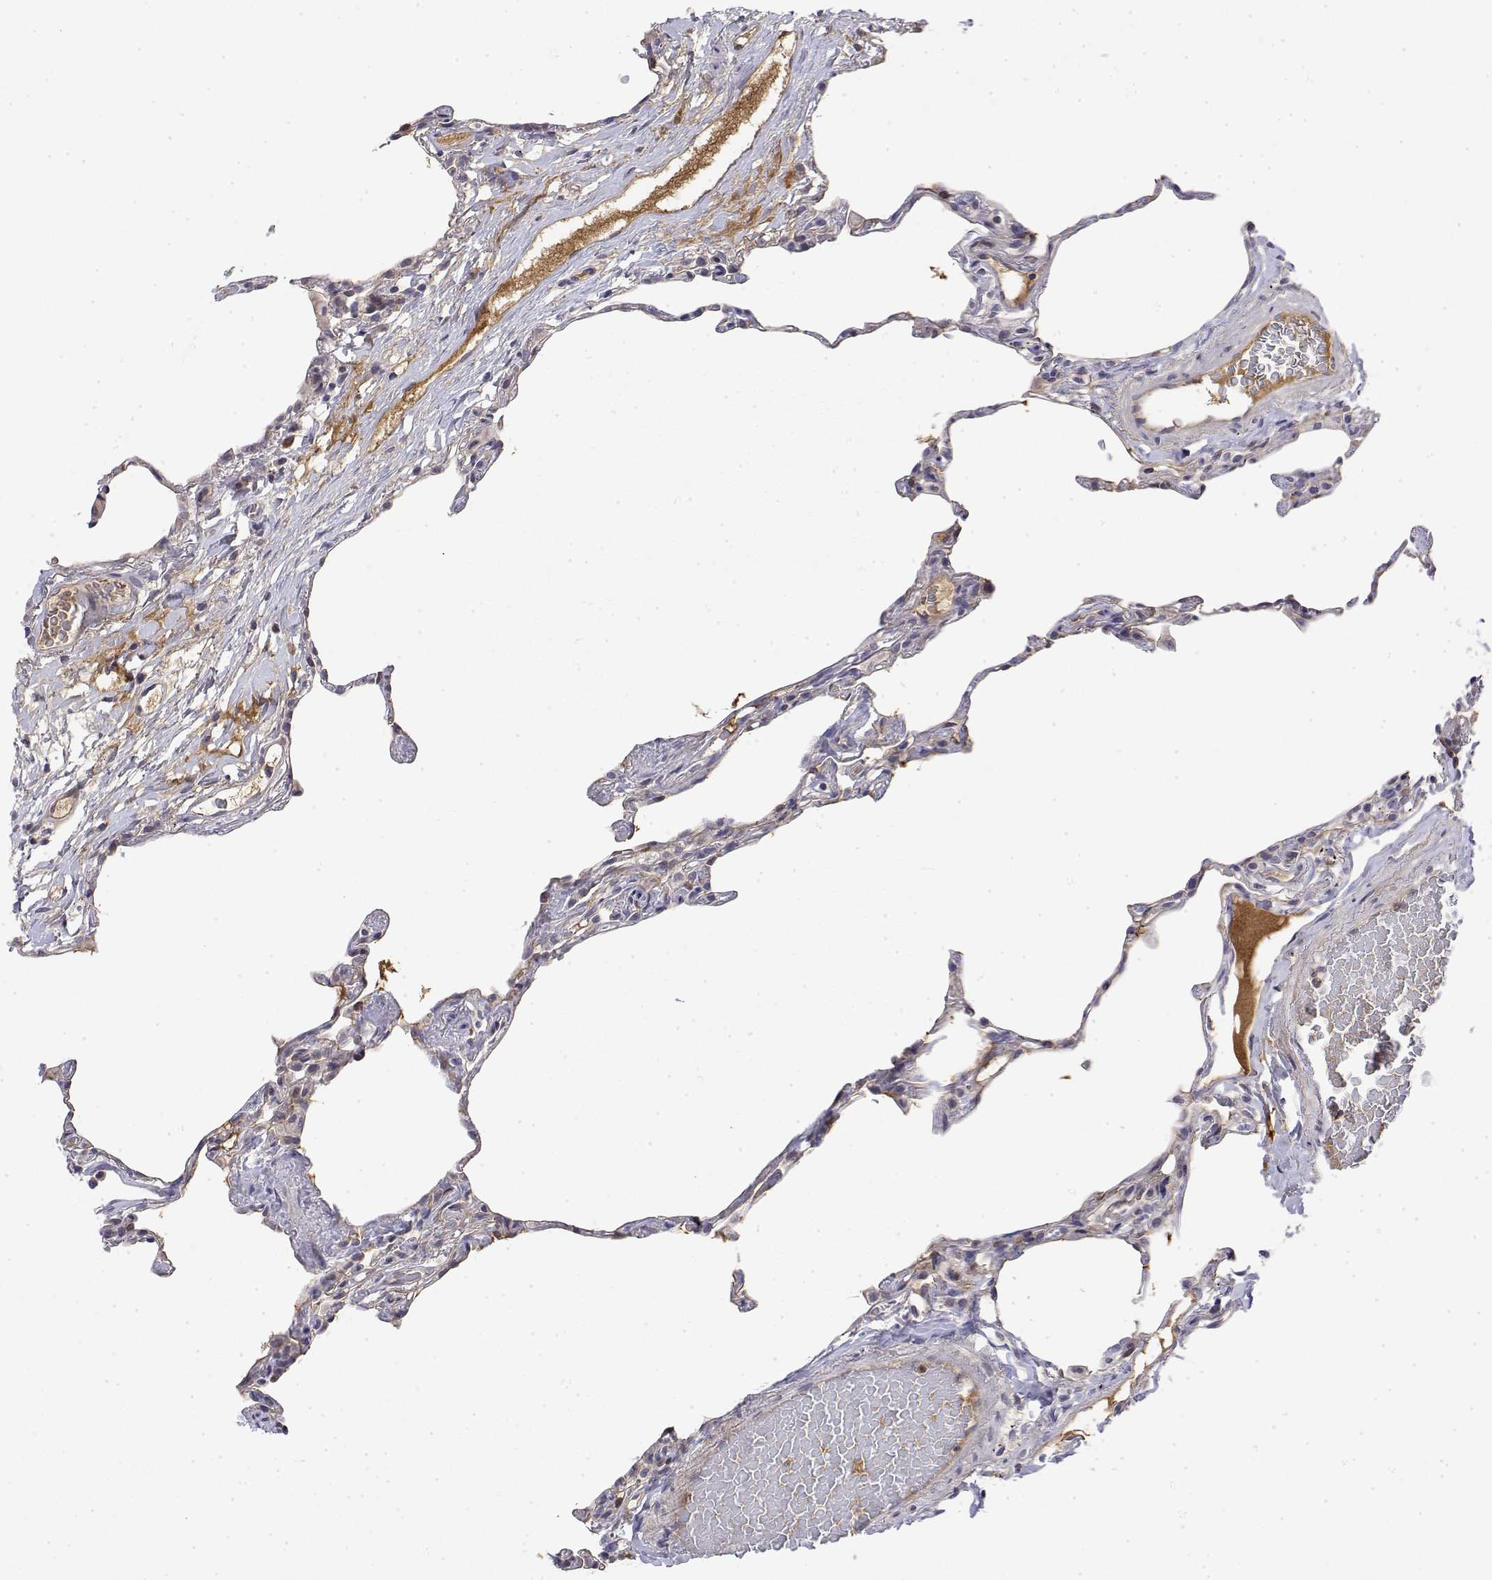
{"staining": {"intensity": "negative", "quantity": "none", "location": "none"}, "tissue": "lung", "cell_type": "Alveolar cells", "image_type": "normal", "snomed": [{"axis": "morphology", "description": "Normal tissue, NOS"}, {"axis": "topography", "description": "Lung"}], "caption": "A high-resolution micrograph shows IHC staining of normal lung, which shows no significant expression in alveolar cells.", "gene": "IGFBP4", "patient": {"sex": "female", "age": 57}}